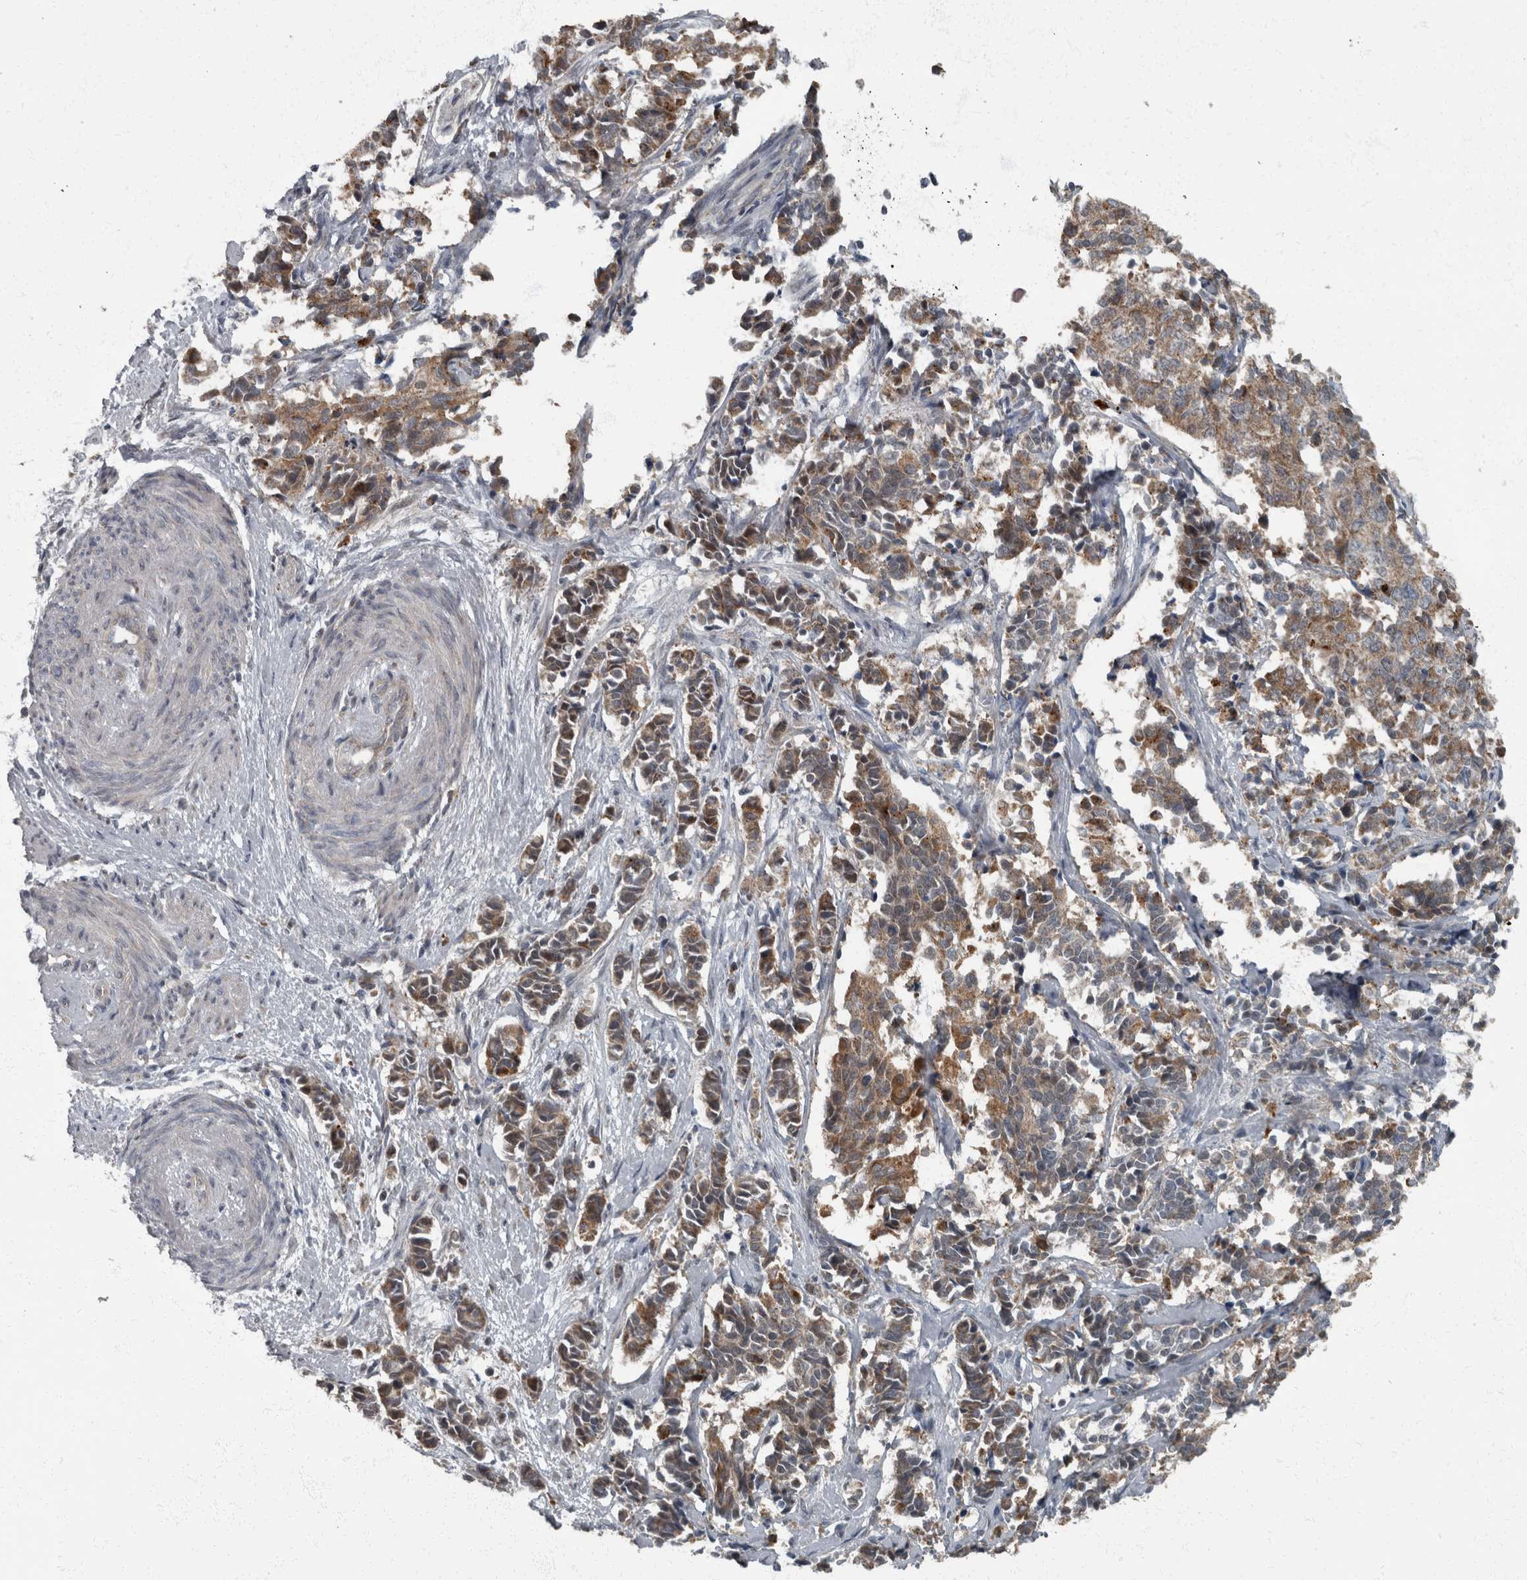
{"staining": {"intensity": "moderate", "quantity": ">75%", "location": "cytoplasmic/membranous"}, "tissue": "cervical cancer", "cell_type": "Tumor cells", "image_type": "cancer", "snomed": [{"axis": "morphology", "description": "Normal tissue, NOS"}, {"axis": "morphology", "description": "Squamous cell carcinoma, NOS"}, {"axis": "topography", "description": "Cervix"}], "caption": "A high-resolution image shows IHC staining of cervical cancer, which shows moderate cytoplasmic/membranous positivity in approximately >75% of tumor cells. The protein of interest is stained brown, and the nuclei are stained in blue (DAB (3,3'-diaminobenzidine) IHC with brightfield microscopy, high magnification).", "gene": "RABGGTB", "patient": {"sex": "female", "age": 35}}